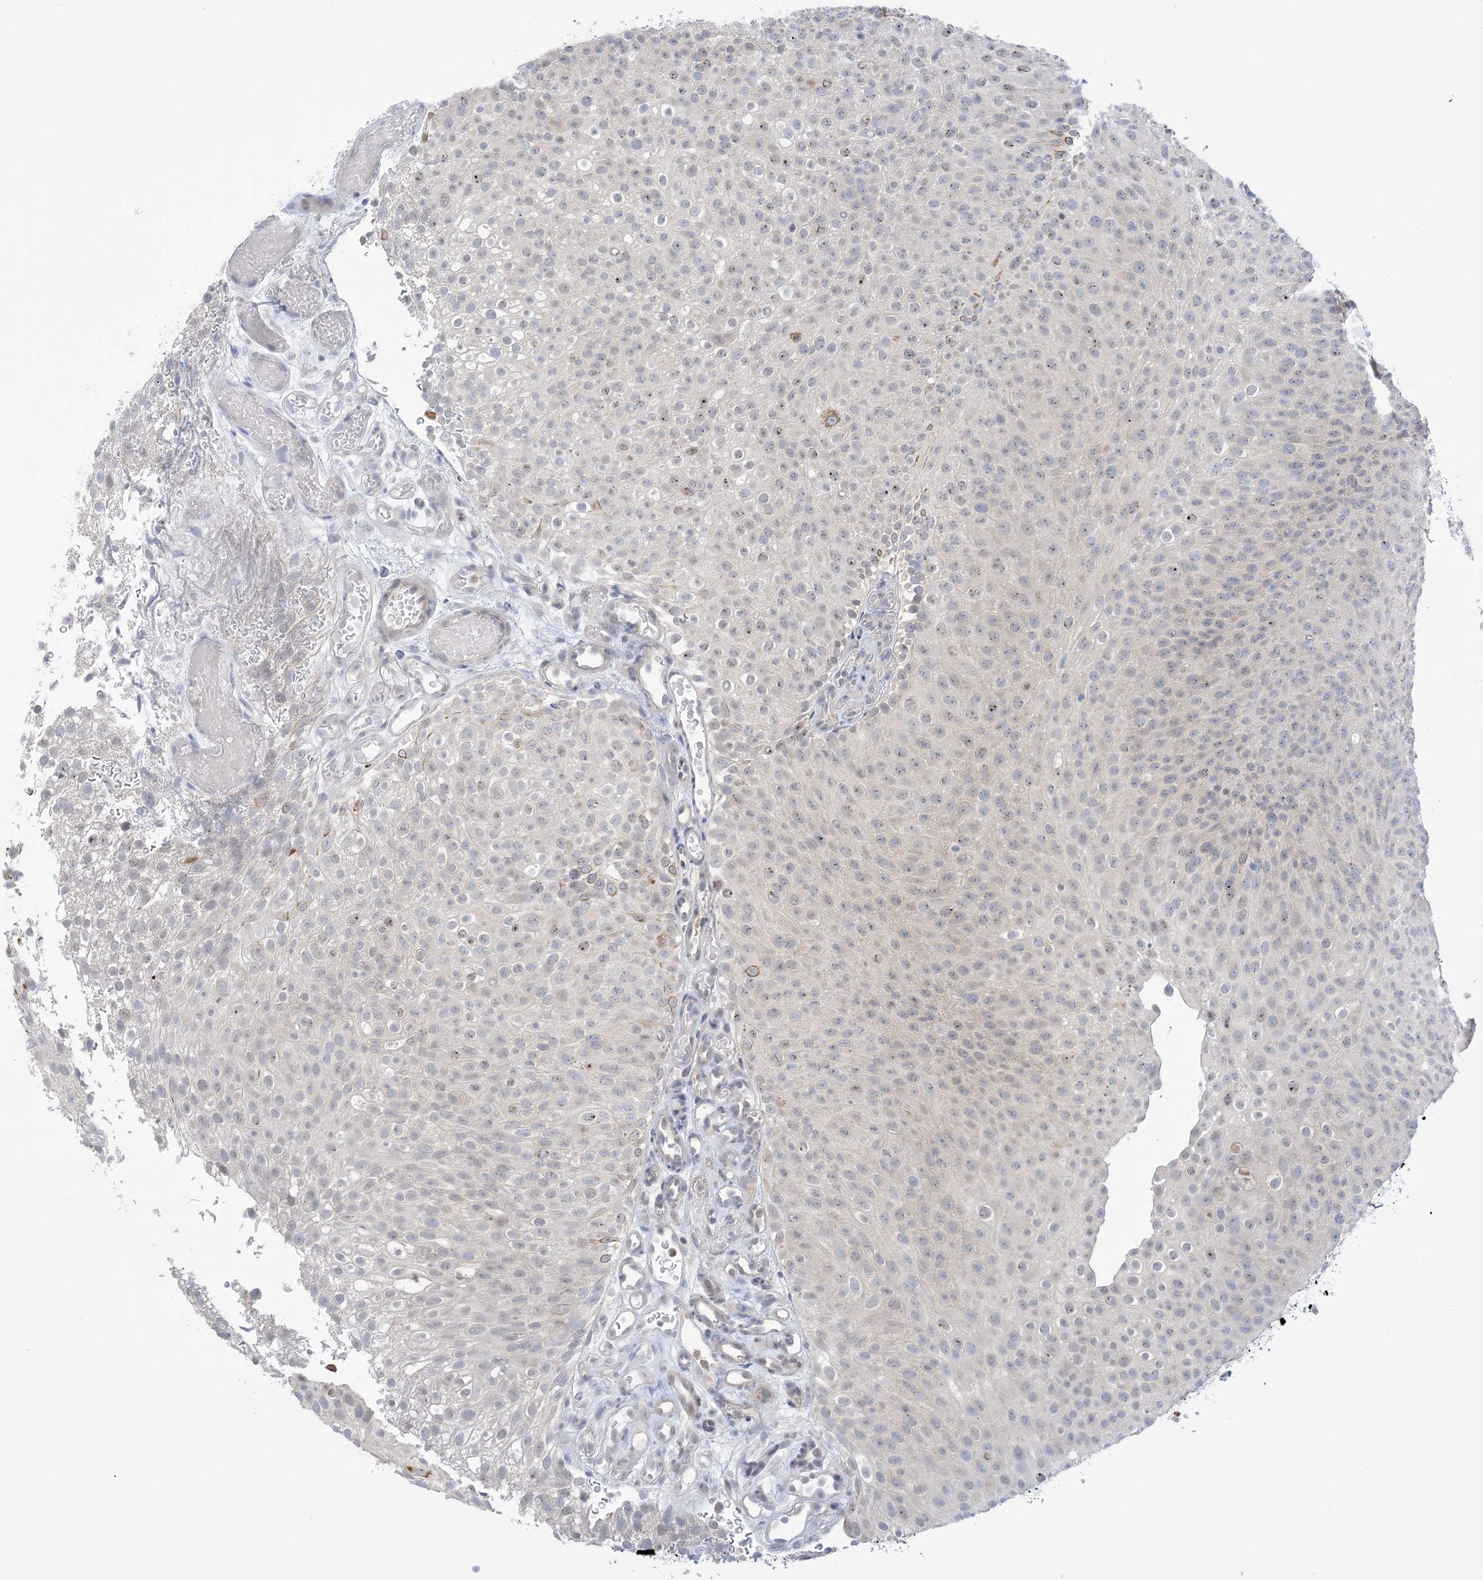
{"staining": {"intensity": "negative", "quantity": "none", "location": "none"}, "tissue": "urothelial cancer", "cell_type": "Tumor cells", "image_type": "cancer", "snomed": [{"axis": "morphology", "description": "Urothelial carcinoma, Low grade"}, {"axis": "topography", "description": "Urinary bladder"}], "caption": "Immunohistochemistry (IHC) image of neoplastic tissue: low-grade urothelial carcinoma stained with DAB displays no significant protein staining in tumor cells.", "gene": "TTYH1", "patient": {"sex": "male", "age": 78}}